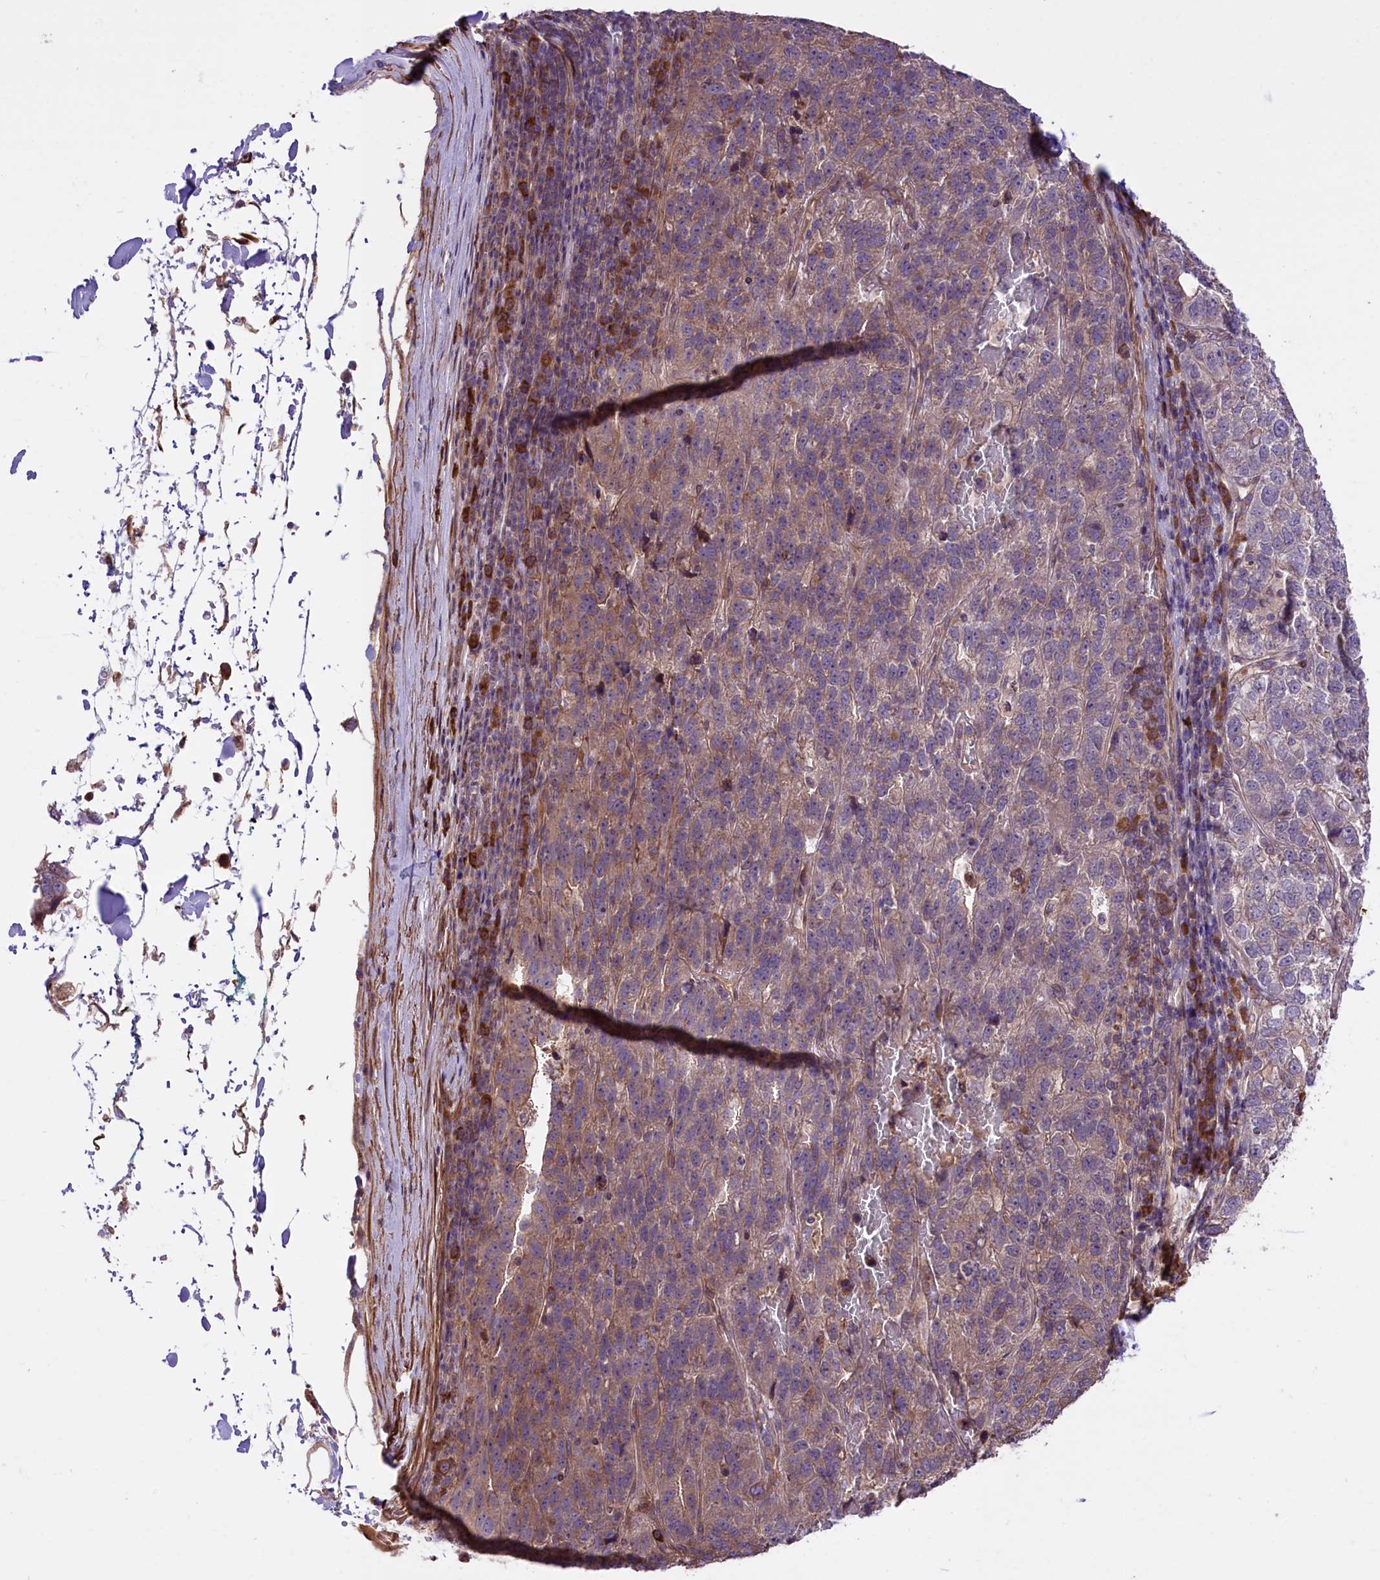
{"staining": {"intensity": "weak", "quantity": "25%-75%", "location": "cytoplasmic/membranous"}, "tissue": "pancreatic cancer", "cell_type": "Tumor cells", "image_type": "cancer", "snomed": [{"axis": "morphology", "description": "Adenocarcinoma, NOS"}, {"axis": "topography", "description": "Pancreas"}], "caption": "Protein staining displays weak cytoplasmic/membranous expression in approximately 25%-75% of tumor cells in pancreatic cancer. (DAB IHC with brightfield microscopy, high magnification).", "gene": "HDAC5", "patient": {"sex": "female", "age": 61}}